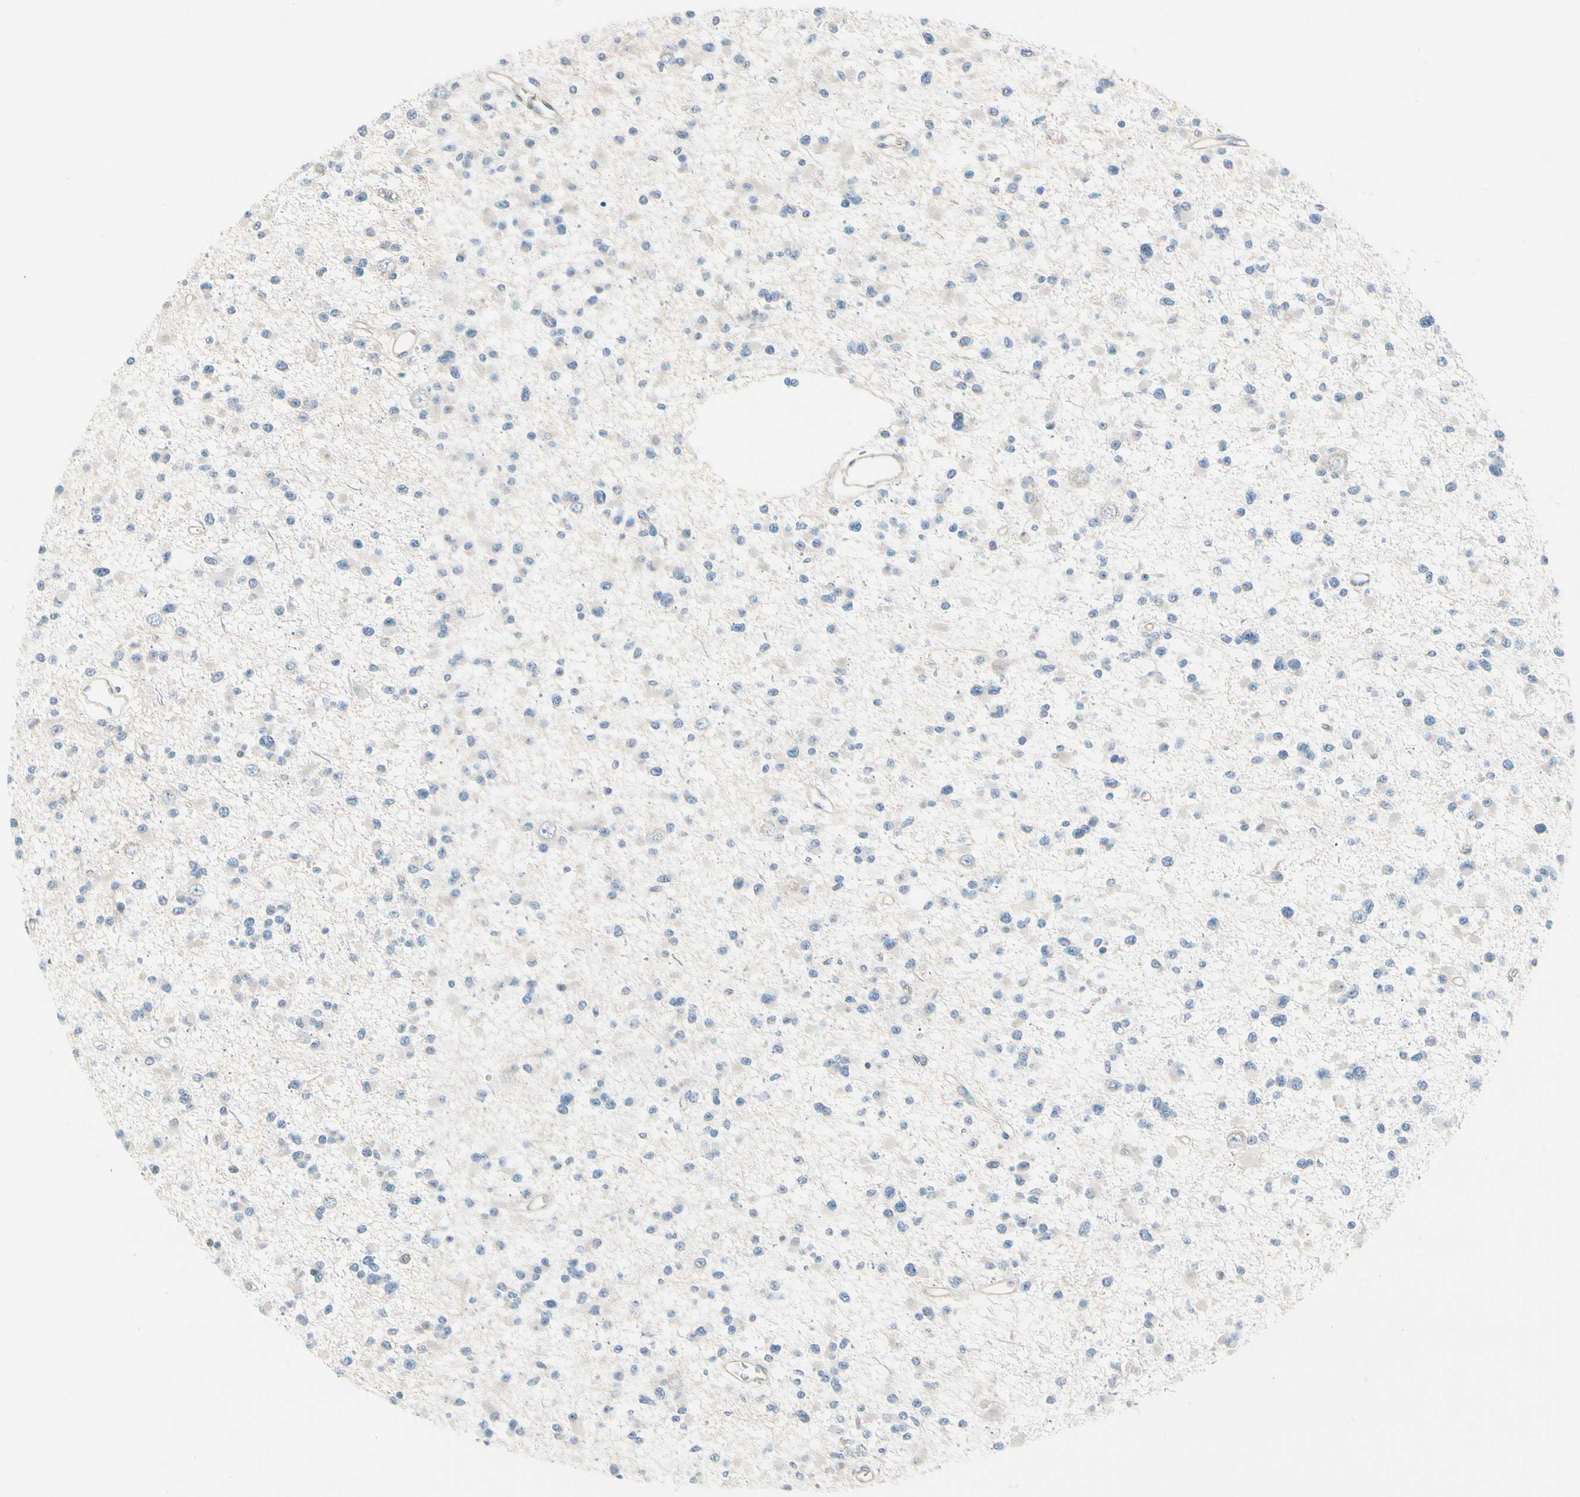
{"staining": {"intensity": "negative", "quantity": "none", "location": "none"}, "tissue": "glioma", "cell_type": "Tumor cells", "image_type": "cancer", "snomed": [{"axis": "morphology", "description": "Glioma, malignant, Low grade"}, {"axis": "topography", "description": "Brain"}], "caption": "An immunohistochemistry image of glioma is shown. There is no staining in tumor cells of glioma.", "gene": "STK40", "patient": {"sex": "female", "age": 22}}